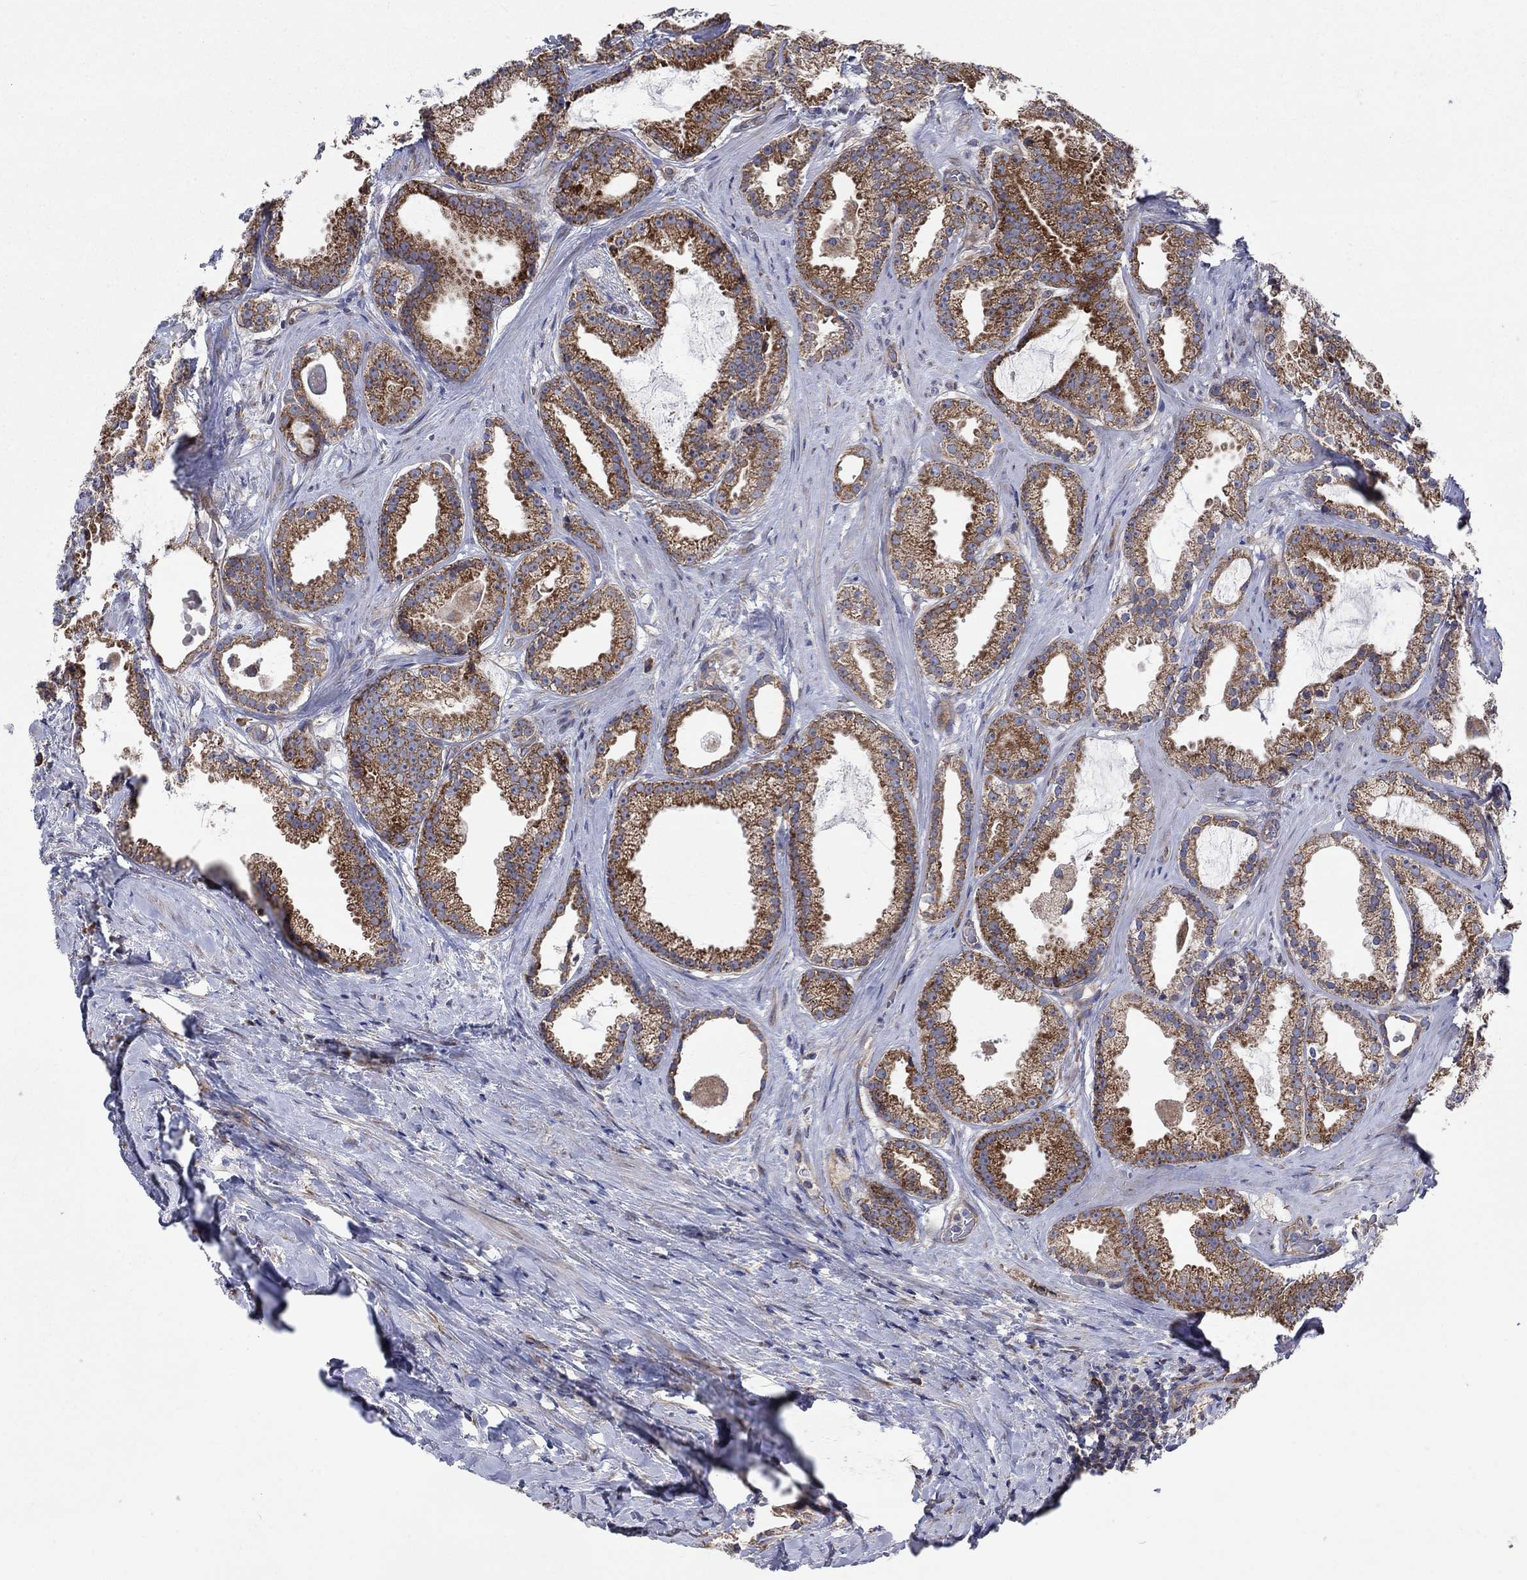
{"staining": {"intensity": "strong", "quantity": "25%-75%", "location": "cytoplasmic/membranous"}, "tissue": "prostate cancer", "cell_type": "Tumor cells", "image_type": "cancer", "snomed": [{"axis": "morphology", "description": "Adenocarcinoma, NOS"}, {"axis": "morphology", "description": "Adenocarcinoma, High grade"}, {"axis": "topography", "description": "Prostate"}], "caption": "High-magnification brightfield microscopy of prostate cancer (adenocarcinoma) stained with DAB (3,3'-diaminobenzidine) (brown) and counterstained with hematoxylin (blue). tumor cells exhibit strong cytoplasmic/membranous expression is seen in about25%-75% of cells. (DAB IHC with brightfield microscopy, high magnification).", "gene": "RPLP0", "patient": {"sex": "male", "age": 64}}